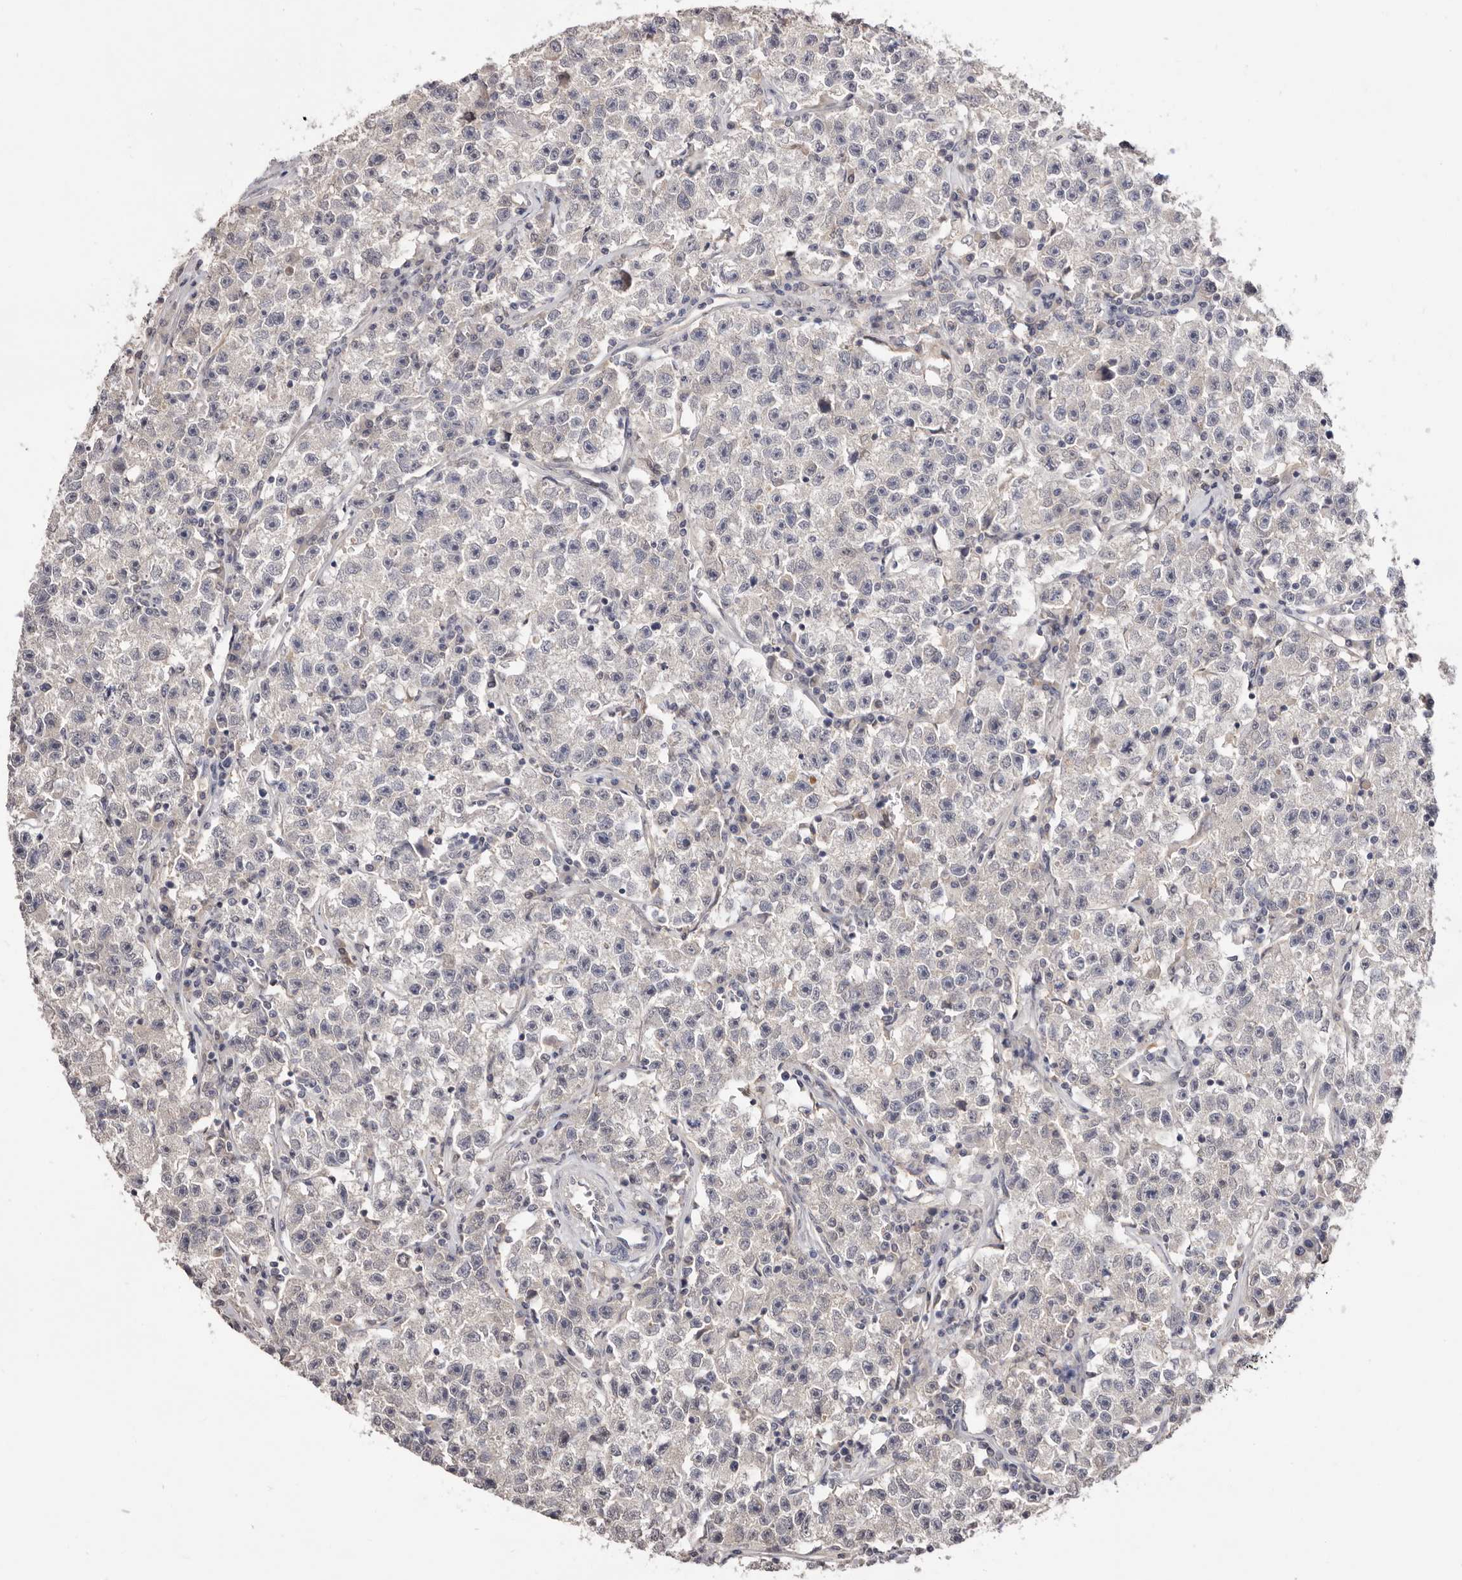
{"staining": {"intensity": "negative", "quantity": "none", "location": "none"}, "tissue": "testis cancer", "cell_type": "Tumor cells", "image_type": "cancer", "snomed": [{"axis": "morphology", "description": "Seminoma, NOS"}, {"axis": "topography", "description": "Testis"}], "caption": "IHC of testis seminoma displays no expression in tumor cells.", "gene": "DOP1A", "patient": {"sex": "male", "age": 22}}